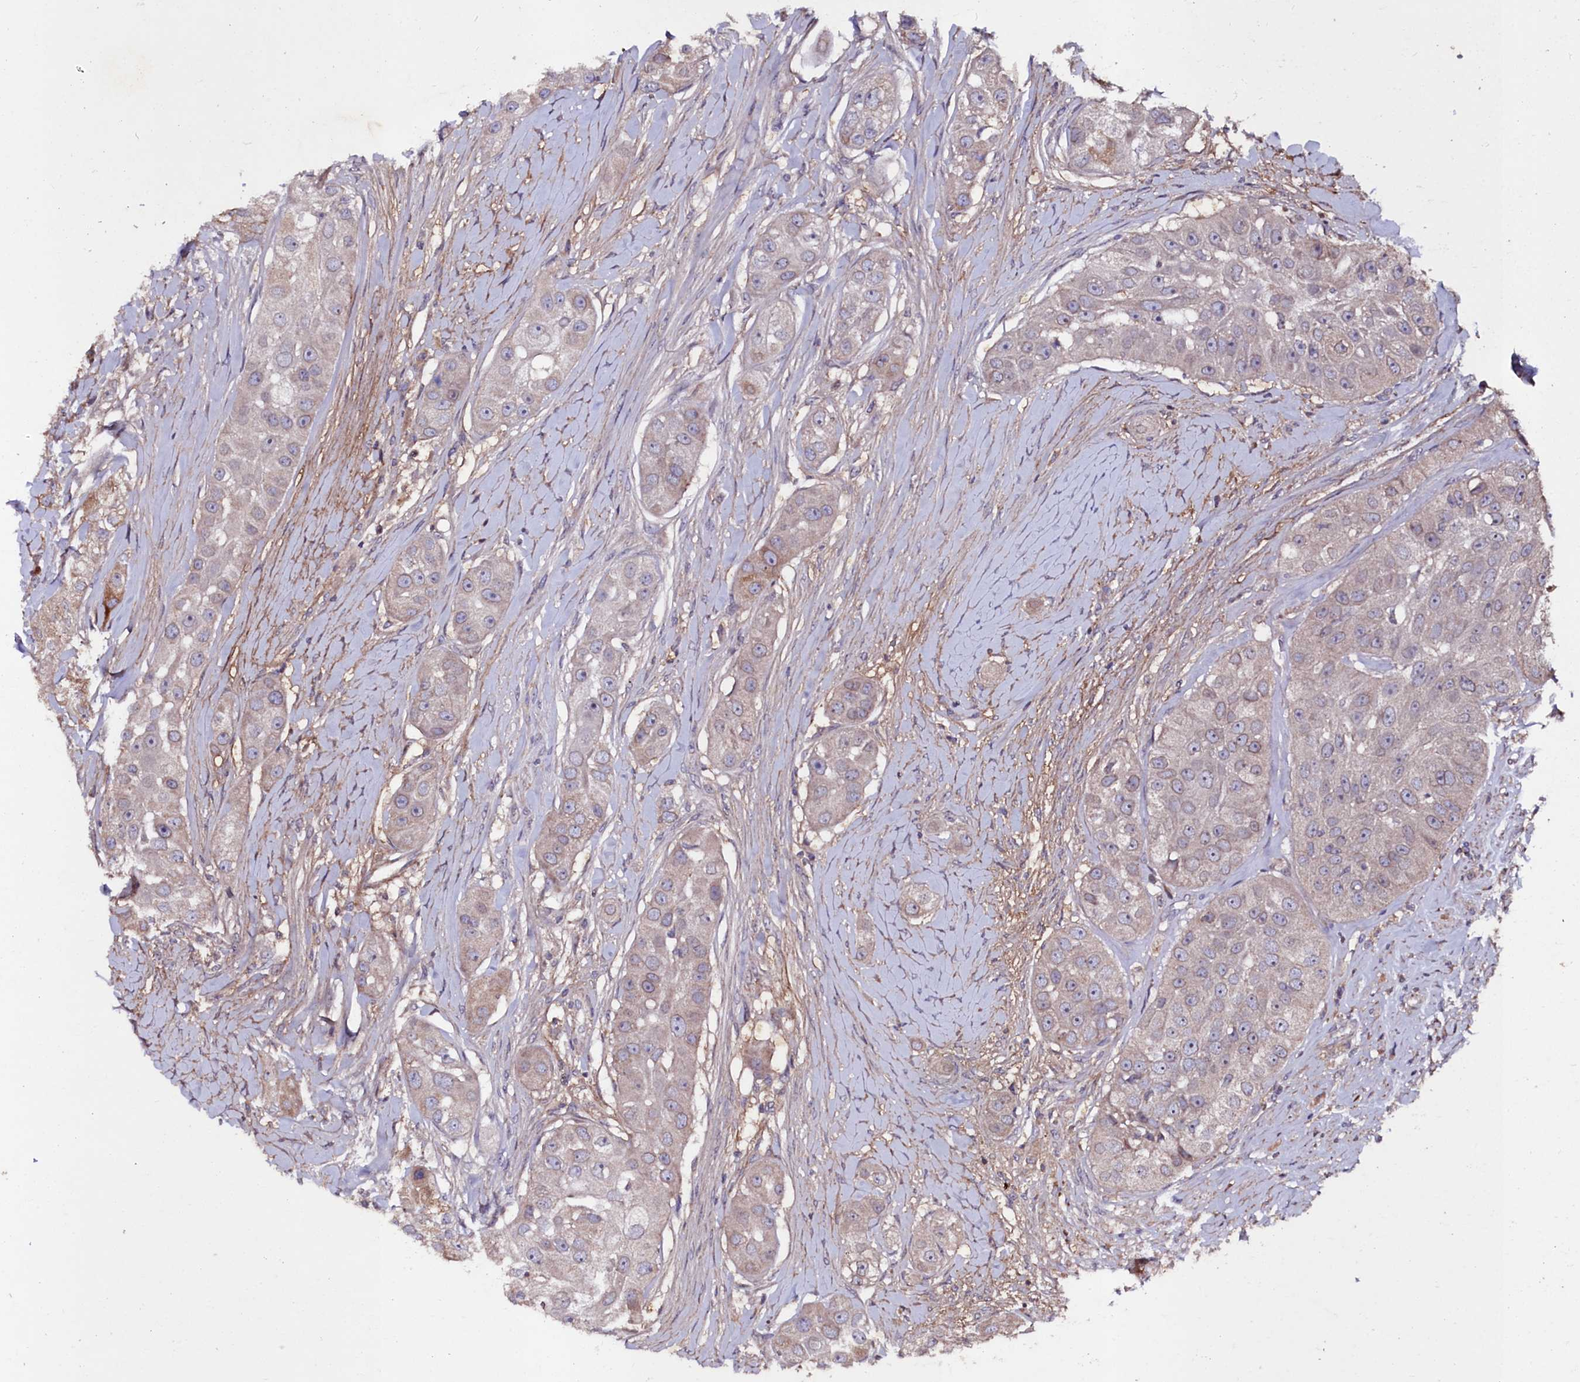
{"staining": {"intensity": "weak", "quantity": "25%-75%", "location": "cytoplasmic/membranous"}, "tissue": "head and neck cancer", "cell_type": "Tumor cells", "image_type": "cancer", "snomed": [{"axis": "morphology", "description": "Normal tissue, NOS"}, {"axis": "morphology", "description": "Squamous cell carcinoma, NOS"}, {"axis": "topography", "description": "Skeletal muscle"}, {"axis": "topography", "description": "Head-Neck"}], "caption": "The histopathology image displays a brown stain indicating the presence of a protein in the cytoplasmic/membranous of tumor cells in squamous cell carcinoma (head and neck).", "gene": "MYO1H", "patient": {"sex": "male", "age": 51}}